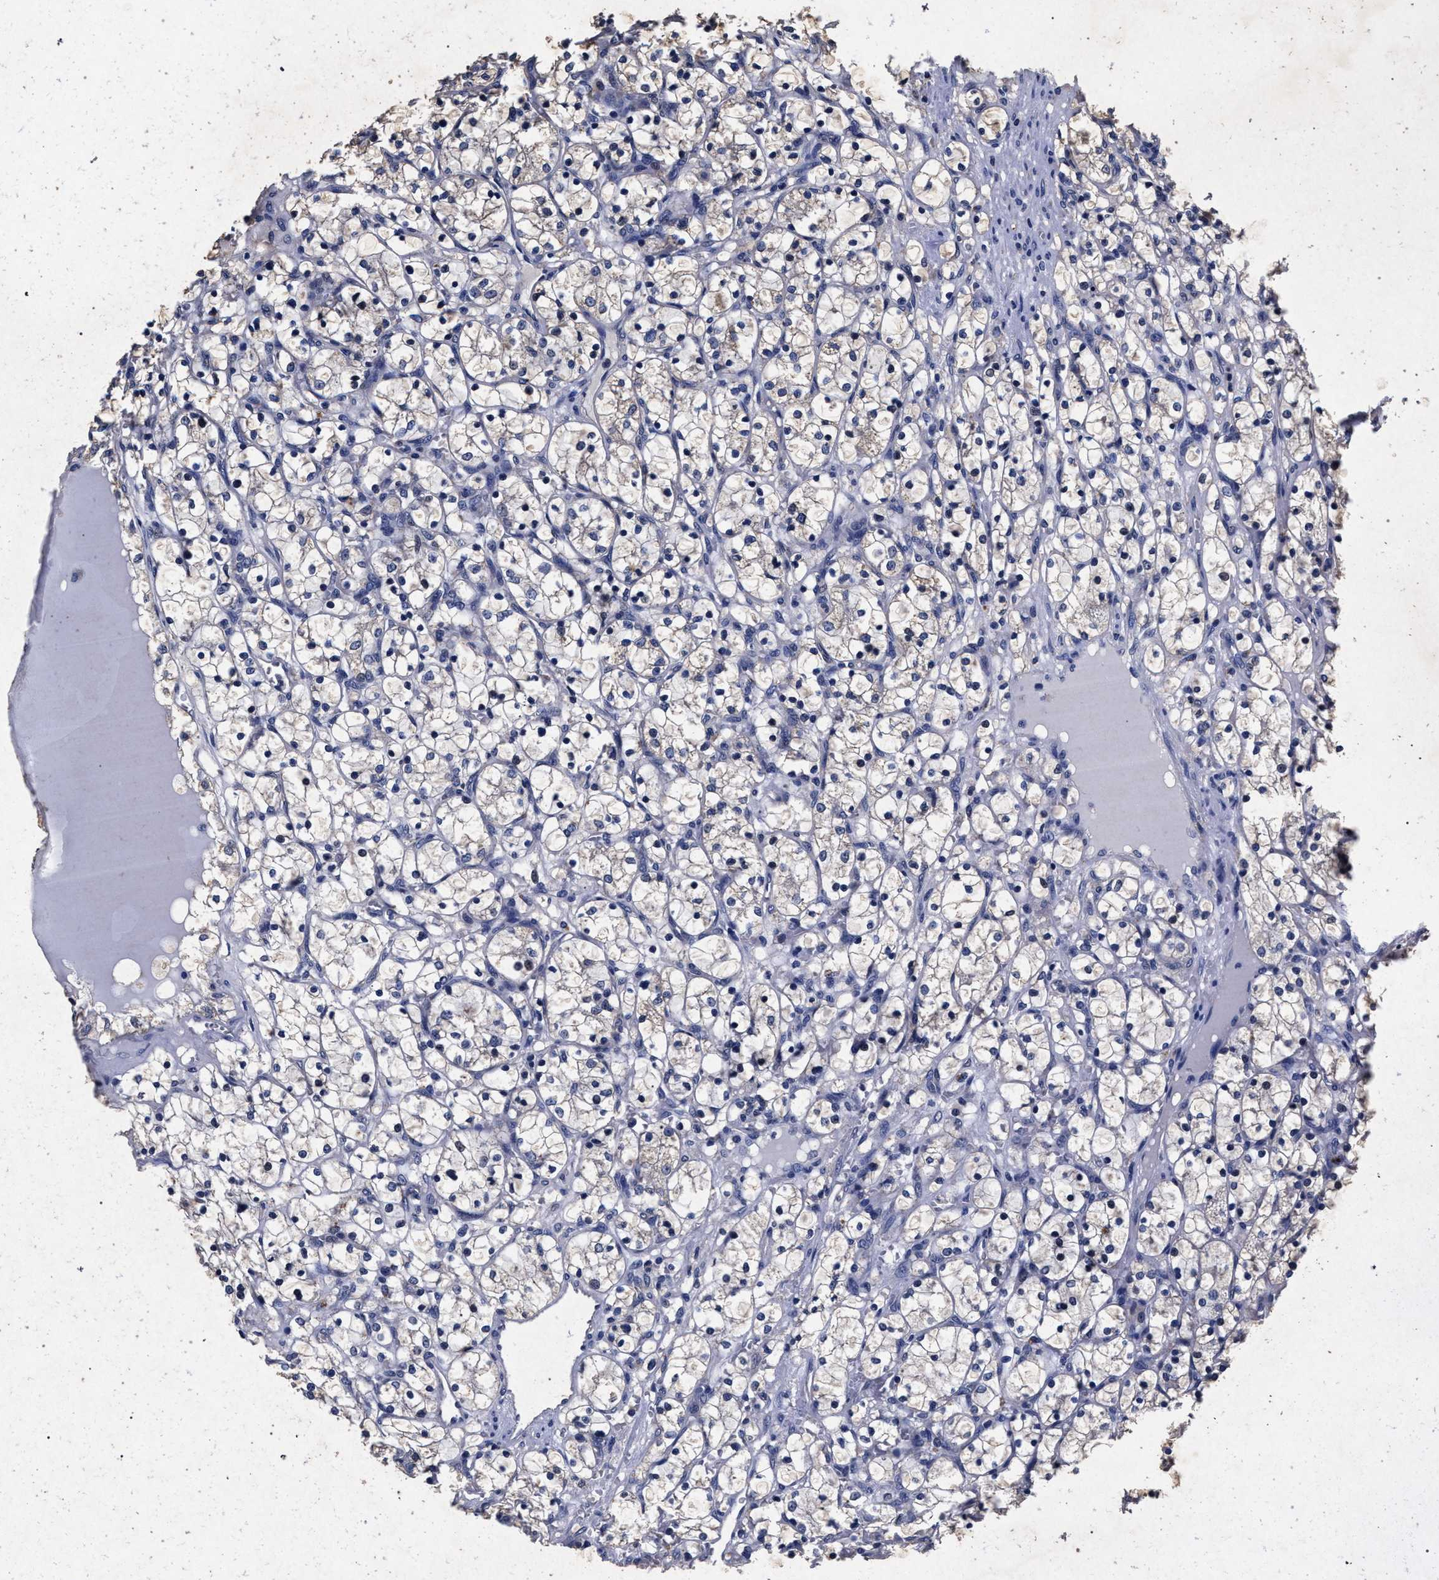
{"staining": {"intensity": "negative", "quantity": "none", "location": "none"}, "tissue": "renal cancer", "cell_type": "Tumor cells", "image_type": "cancer", "snomed": [{"axis": "morphology", "description": "Adenocarcinoma, NOS"}, {"axis": "topography", "description": "Kidney"}], "caption": "Tumor cells are negative for protein expression in human renal cancer.", "gene": "ATP1A2", "patient": {"sex": "female", "age": 69}}